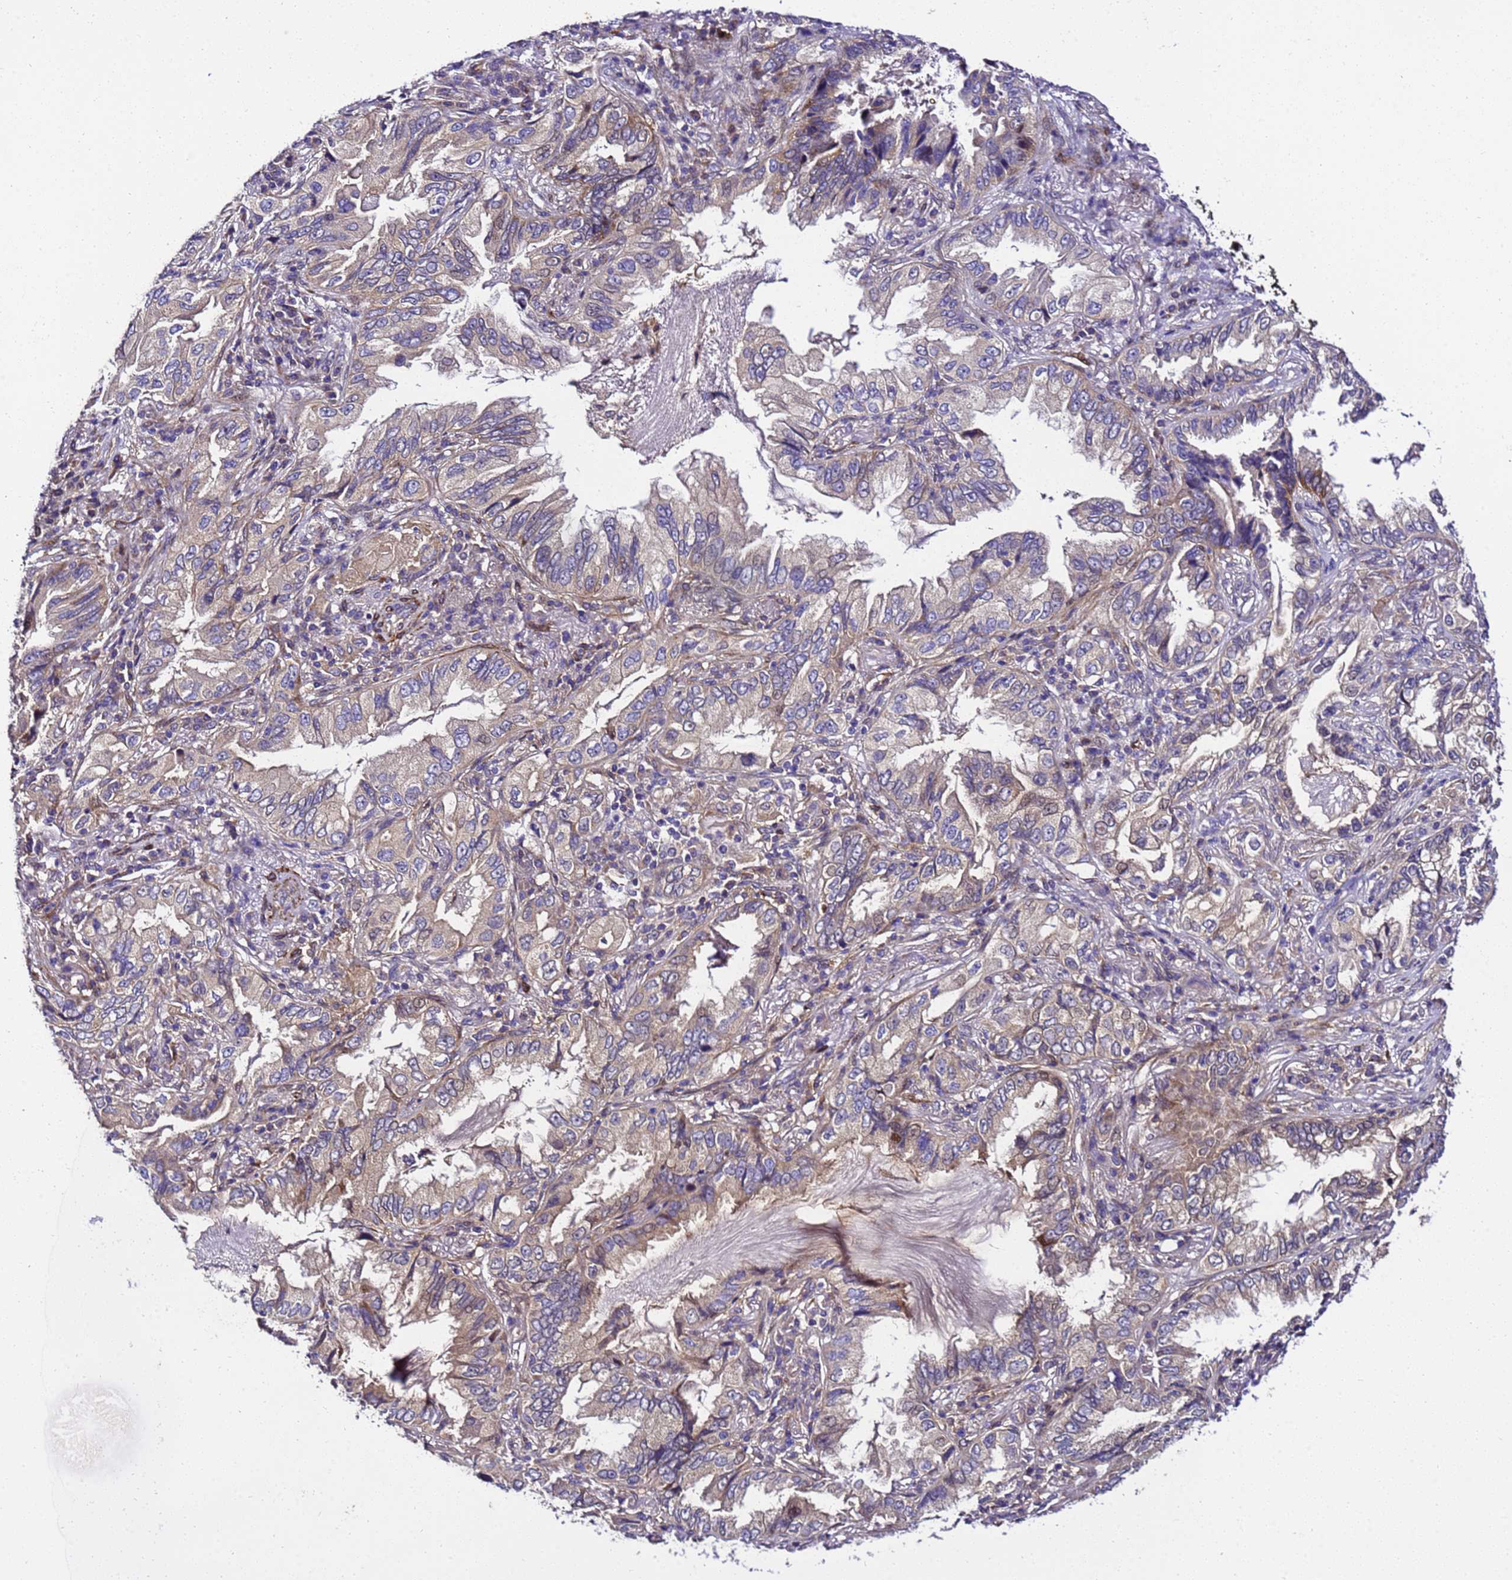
{"staining": {"intensity": "weak", "quantity": "25%-75%", "location": "cytoplasmic/membranous"}, "tissue": "lung cancer", "cell_type": "Tumor cells", "image_type": "cancer", "snomed": [{"axis": "morphology", "description": "Adenocarcinoma, NOS"}, {"axis": "topography", "description": "Lung"}], "caption": "Immunohistochemical staining of lung cancer shows low levels of weak cytoplasmic/membranous positivity in about 25%-75% of tumor cells.", "gene": "ZNF417", "patient": {"sex": "female", "age": 69}}